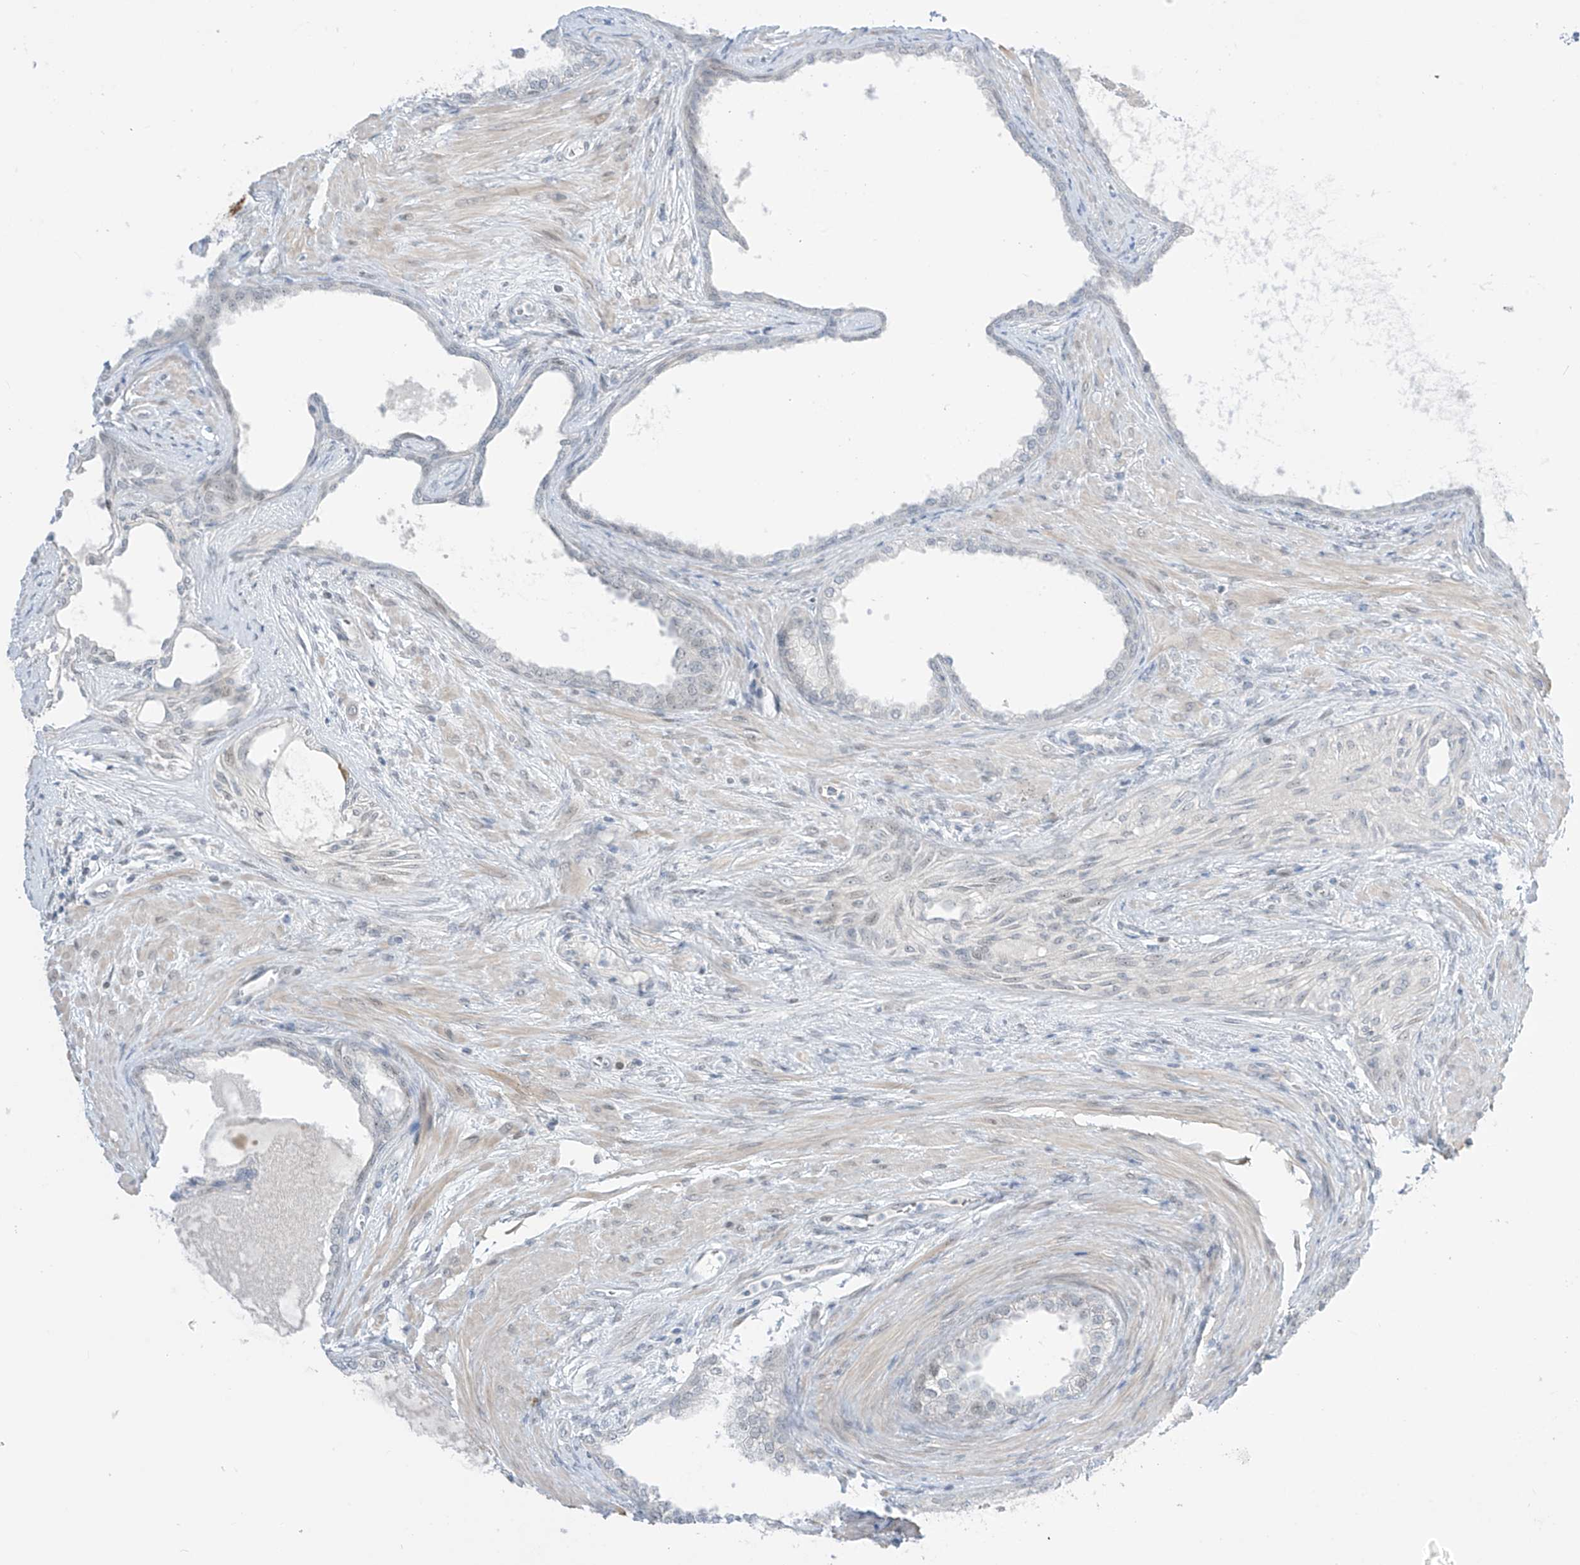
{"staining": {"intensity": "negative", "quantity": "none", "location": "none"}, "tissue": "prostate cancer", "cell_type": "Tumor cells", "image_type": "cancer", "snomed": [{"axis": "morphology", "description": "Normal tissue, NOS"}, {"axis": "morphology", "description": "Adenocarcinoma, Low grade"}, {"axis": "topography", "description": "Prostate"}, {"axis": "topography", "description": "Peripheral nerve tissue"}], "caption": "This is a image of IHC staining of prostate adenocarcinoma (low-grade), which shows no staining in tumor cells. The staining was performed using DAB to visualize the protein expression in brown, while the nuclei were stained in blue with hematoxylin (Magnification: 20x).", "gene": "ASPRV1", "patient": {"sex": "male", "age": 71}}